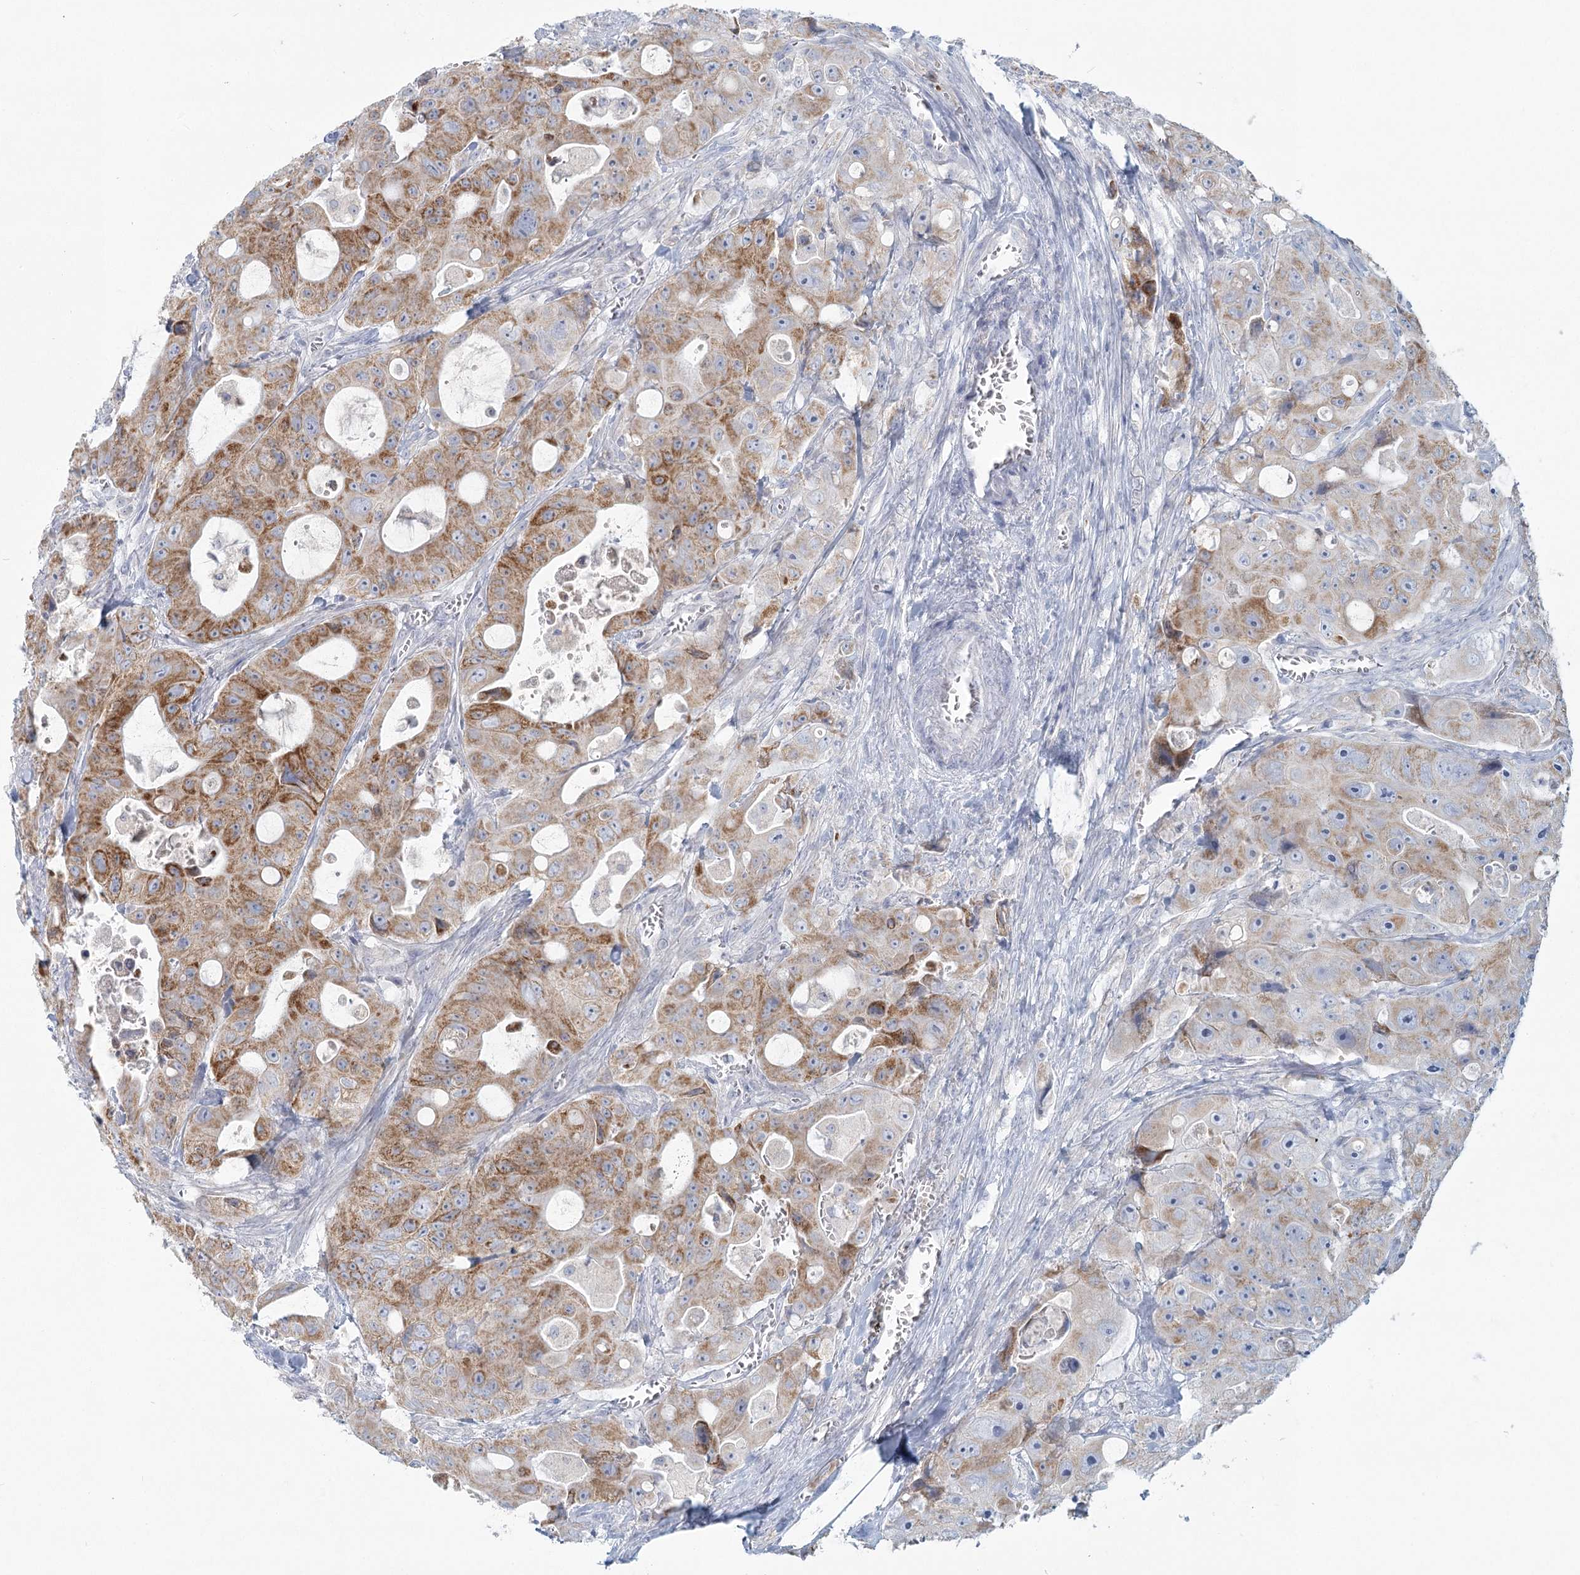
{"staining": {"intensity": "moderate", "quantity": ">75%", "location": "cytoplasmic/membranous"}, "tissue": "colorectal cancer", "cell_type": "Tumor cells", "image_type": "cancer", "snomed": [{"axis": "morphology", "description": "Adenocarcinoma, NOS"}, {"axis": "topography", "description": "Colon"}], "caption": "Protein analysis of adenocarcinoma (colorectal) tissue displays moderate cytoplasmic/membranous positivity in approximately >75% of tumor cells. Using DAB (brown) and hematoxylin (blue) stains, captured at high magnification using brightfield microscopy.", "gene": "BPHL", "patient": {"sex": "female", "age": 46}}